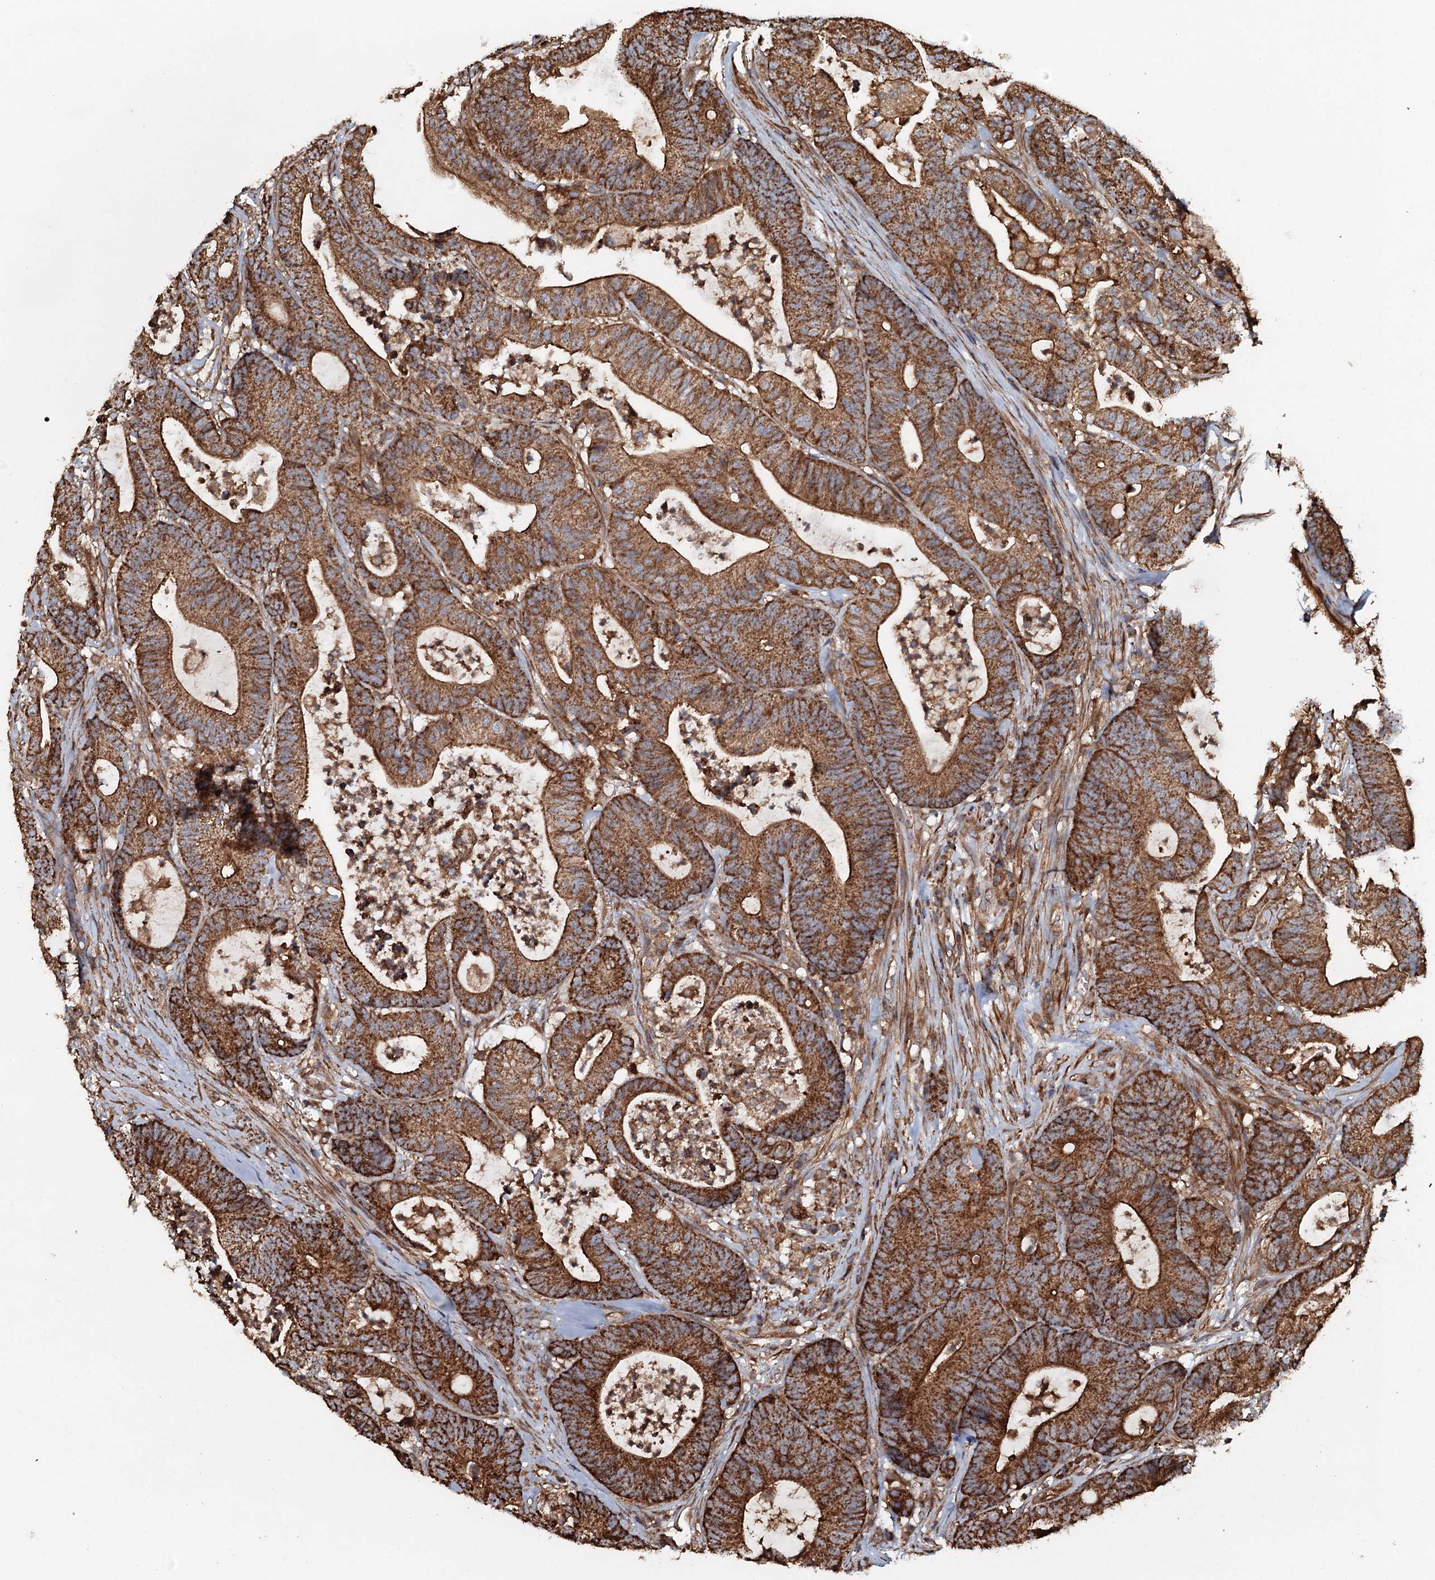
{"staining": {"intensity": "strong", "quantity": ">75%", "location": "cytoplasmic/membranous"}, "tissue": "colorectal cancer", "cell_type": "Tumor cells", "image_type": "cancer", "snomed": [{"axis": "morphology", "description": "Adenocarcinoma, NOS"}, {"axis": "topography", "description": "Colon"}], "caption": "This is an image of immunohistochemistry staining of colorectal cancer, which shows strong positivity in the cytoplasmic/membranous of tumor cells.", "gene": "VWA8", "patient": {"sex": "female", "age": 84}}